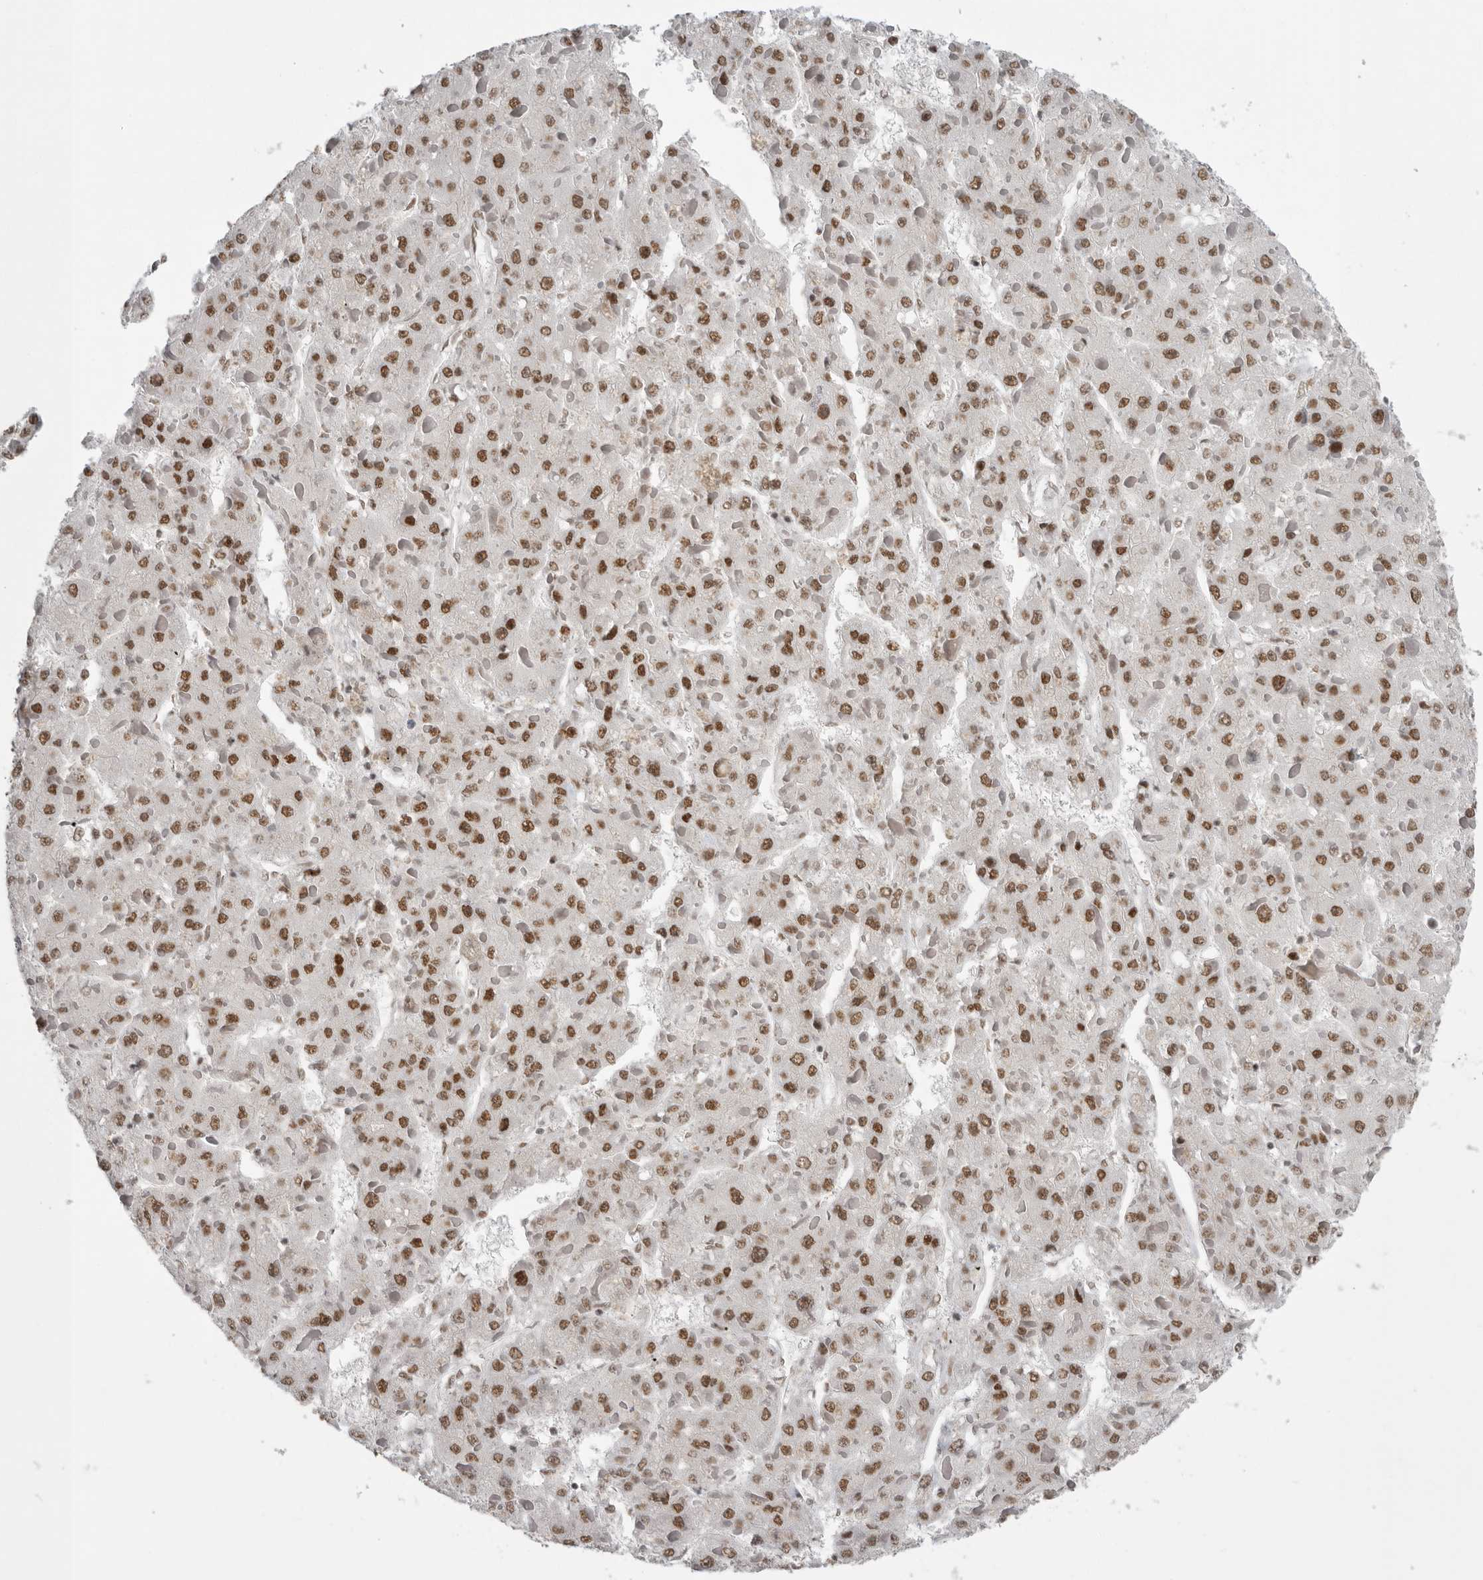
{"staining": {"intensity": "moderate", "quantity": ">75%", "location": "nuclear"}, "tissue": "liver cancer", "cell_type": "Tumor cells", "image_type": "cancer", "snomed": [{"axis": "morphology", "description": "Carcinoma, Hepatocellular, NOS"}, {"axis": "topography", "description": "Liver"}], "caption": "A high-resolution photomicrograph shows IHC staining of hepatocellular carcinoma (liver), which demonstrates moderate nuclear expression in approximately >75% of tumor cells.", "gene": "POU5F1", "patient": {"sex": "female", "age": 73}}